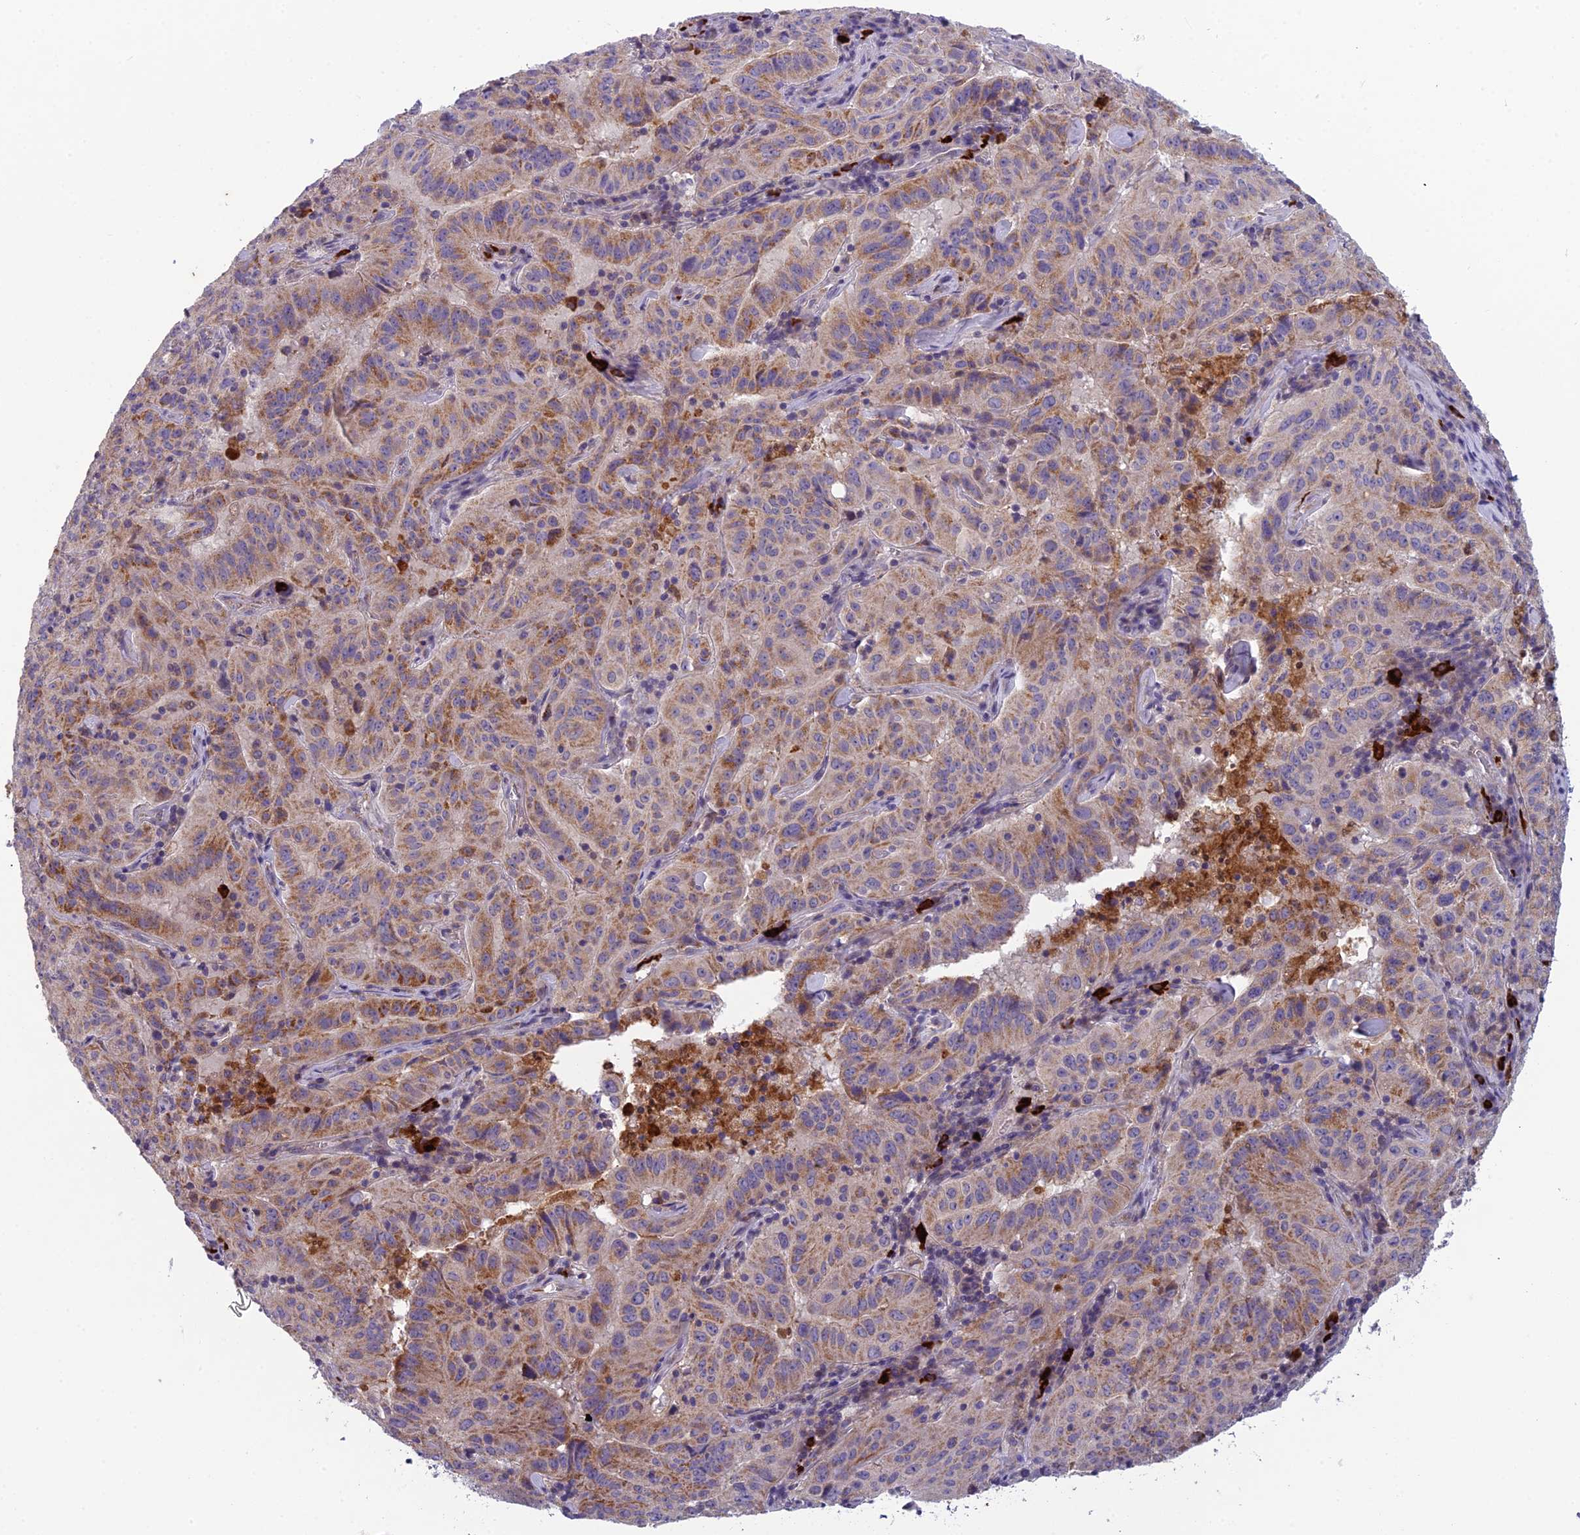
{"staining": {"intensity": "moderate", "quantity": ">75%", "location": "cytoplasmic/membranous"}, "tissue": "pancreatic cancer", "cell_type": "Tumor cells", "image_type": "cancer", "snomed": [{"axis": "morphology", "description": "Adenocarcinoma, NOS"}, {"axis": "topography", "description": "Pancreas"}], "caption": "DAB immunohistochemical staining of pancreatic adenocarcinoma reveals moderate cytoplasmic/membranous protein positivity in about >75% of tumor cells.", "gene": "ENSG00000188897", "patient": {"sex": "male", "age": 63}}